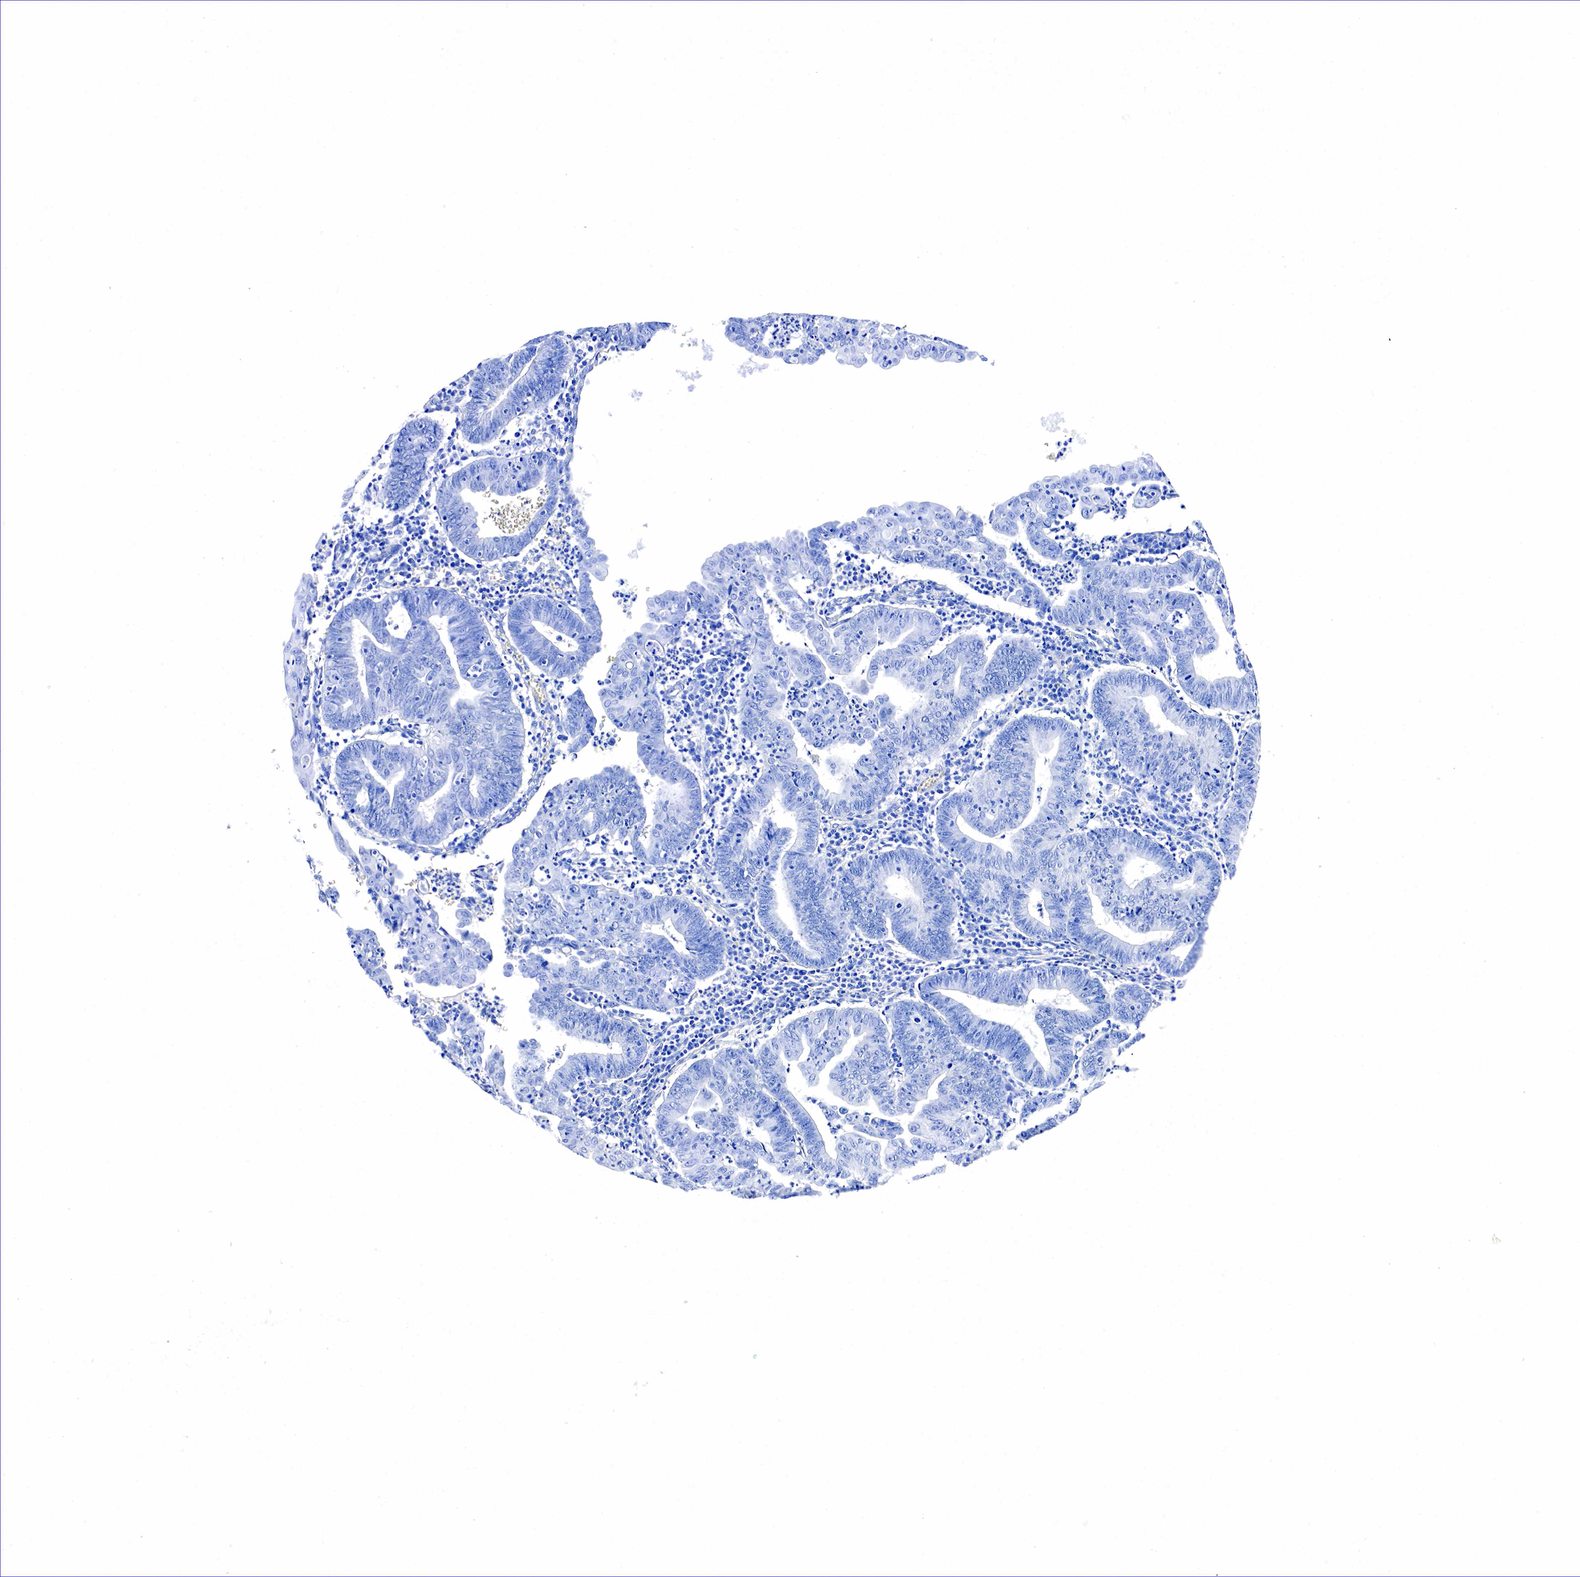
{"staining": {"intensity": "negative", "quantity": "none", "location": "none"}, "tissue": "endometrial cancer", "cell_type": "Tumor cells", "image_type": "cancer", "snomed": [{"axis": "morphology", "description": "Adenocarcinoma, NOS"}, {"axis": "topography", "description": "Endometrium"}], "caption": "Immunohistochemistry micrograph of endometrial adenocarcinoma stained for a protein (brown), which demonstrates no staining in tumor cells.", "gene": "ACP3", "patient": {"sex": "female", "age": 60}}